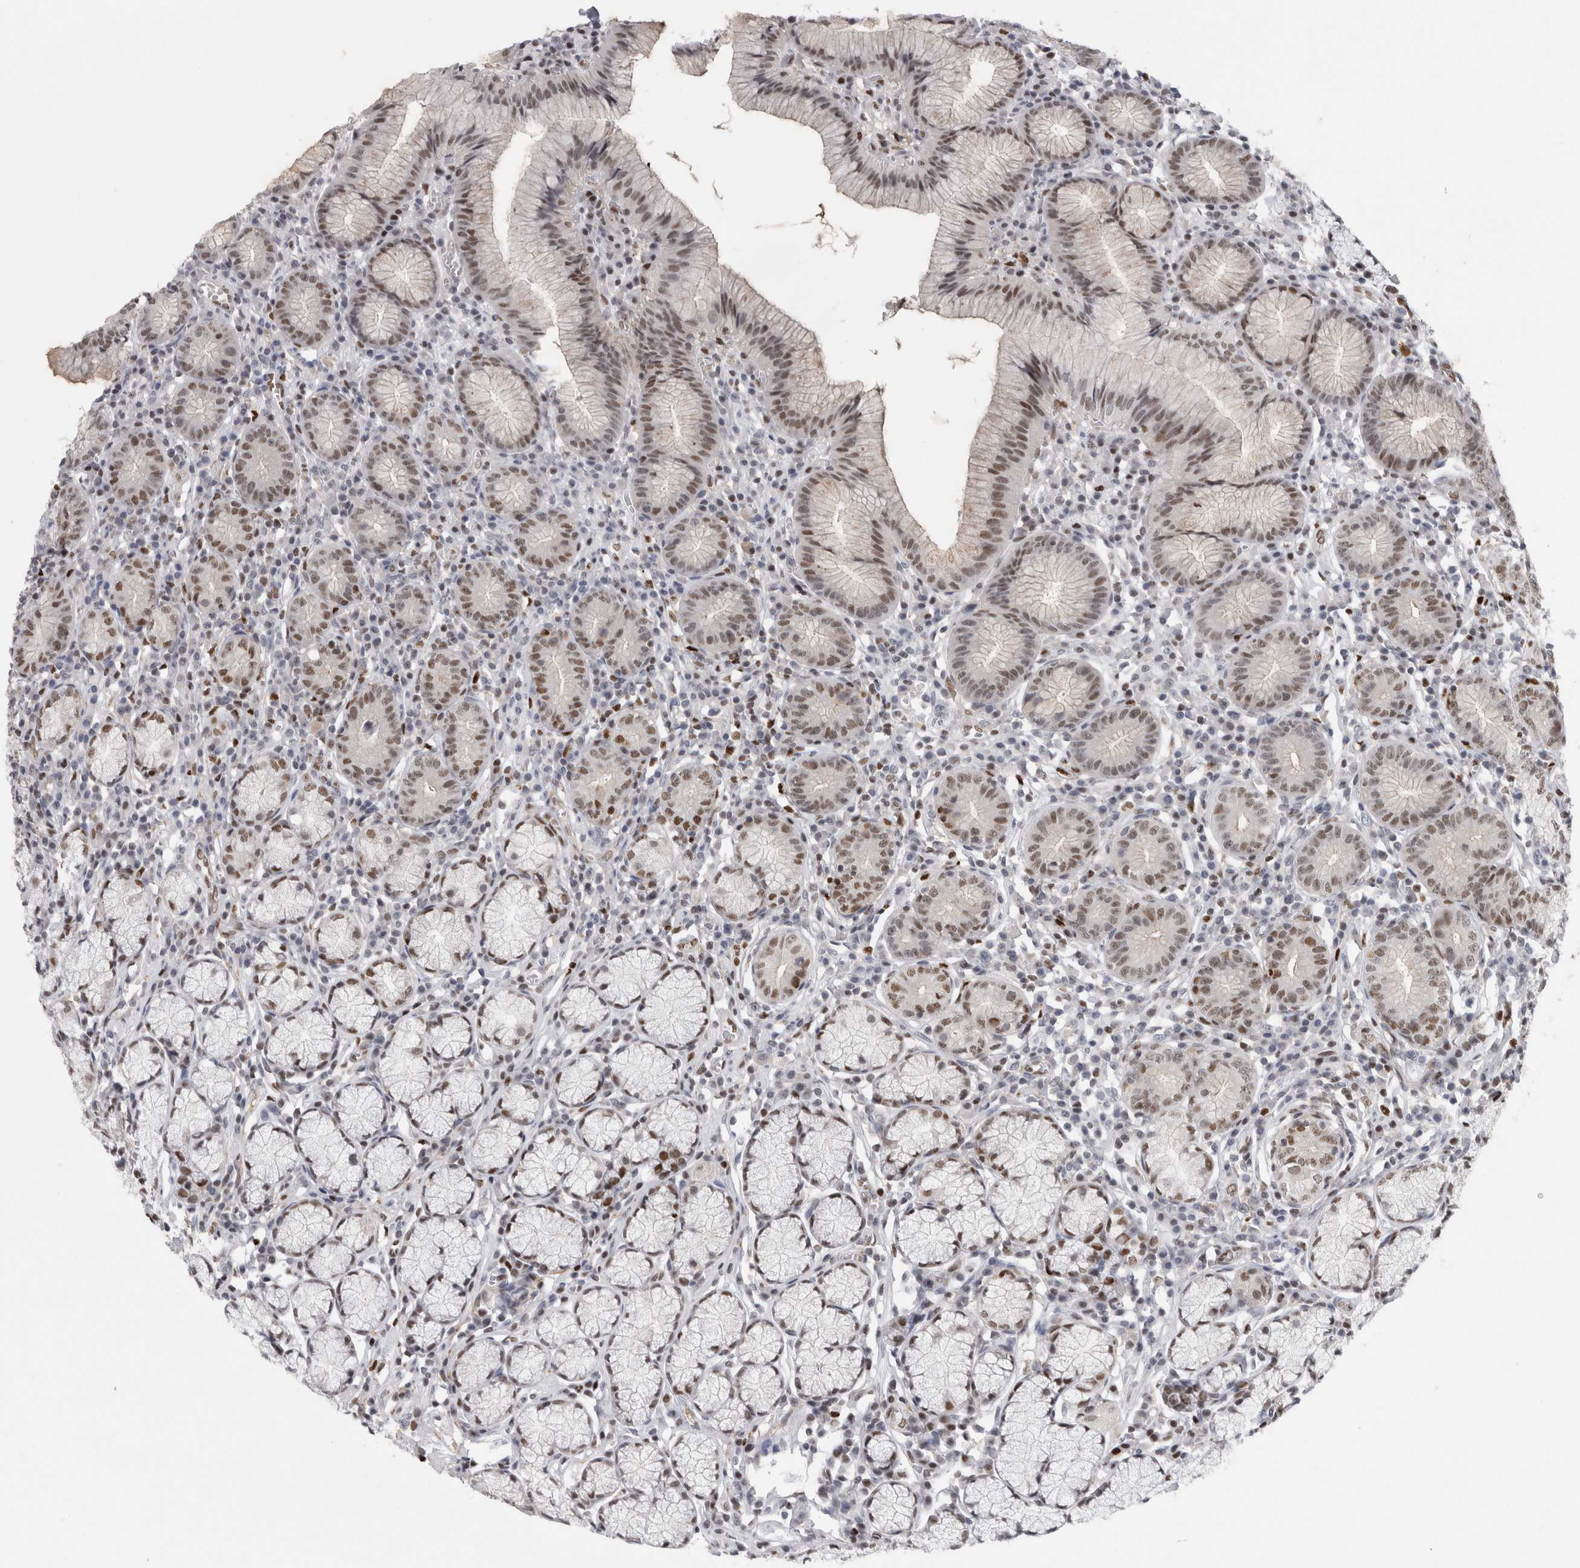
{"staining": {"intensity": "moderate", "quantity": "25%-75%", "location": "nuclear"}, "tissue": "stomach", "cell_type": "Glandular cells", "image_type": "normal", "snomed": [{"axis": "morphology", "description": "Normal tissue, NOS"}, {"axis": "topography", "description": "Stomach"}], "caption": "A medium amount of moderate nuclear positivity is identified in about 25%-75% of glandular cells in benign stomach. (Brightfield microscopy of DAB IHC at high magnification).", "gene": "SRARP", "patient": {"sex": "male", "age": 55}}